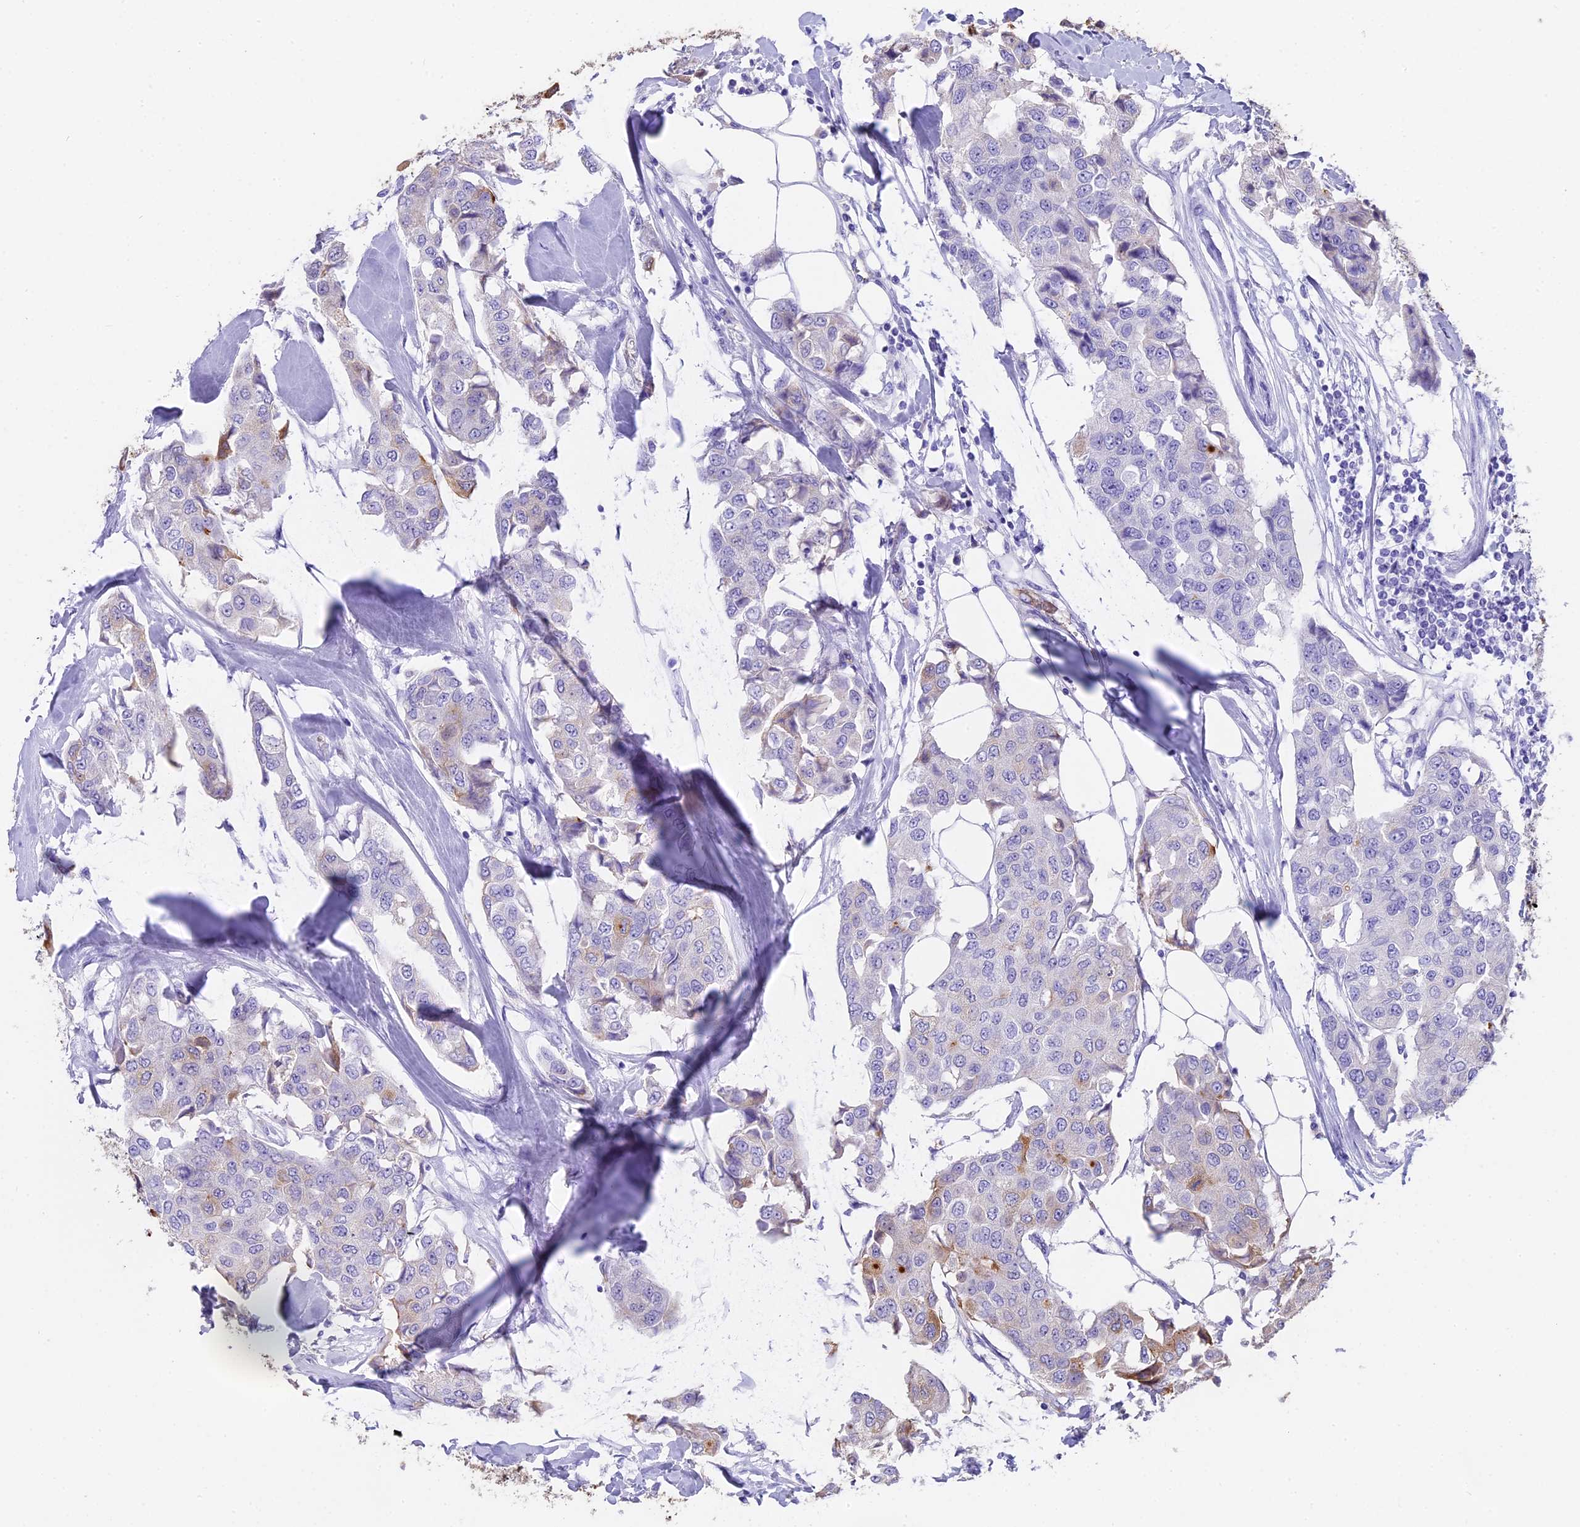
{"staining": {"intensity": "weak", "quantity": "<25%", "location": "cytoplasmic/membranous"}, "tissue": "breast cancer", "cell_type": "Tumor cells", "image_type": "cancer", "snomed": [{"axis": "morphology", "description": "Duct carcinoma"}, {"axis": "topography", "description": "Breast"}], "caption": "The IHC image has no significant expression in tumor cells of breast cancer (infiltrating ductal carcinoma) tissue.", "gene": "WFDC2", "patient": {"sex": "female", "age": 80}}